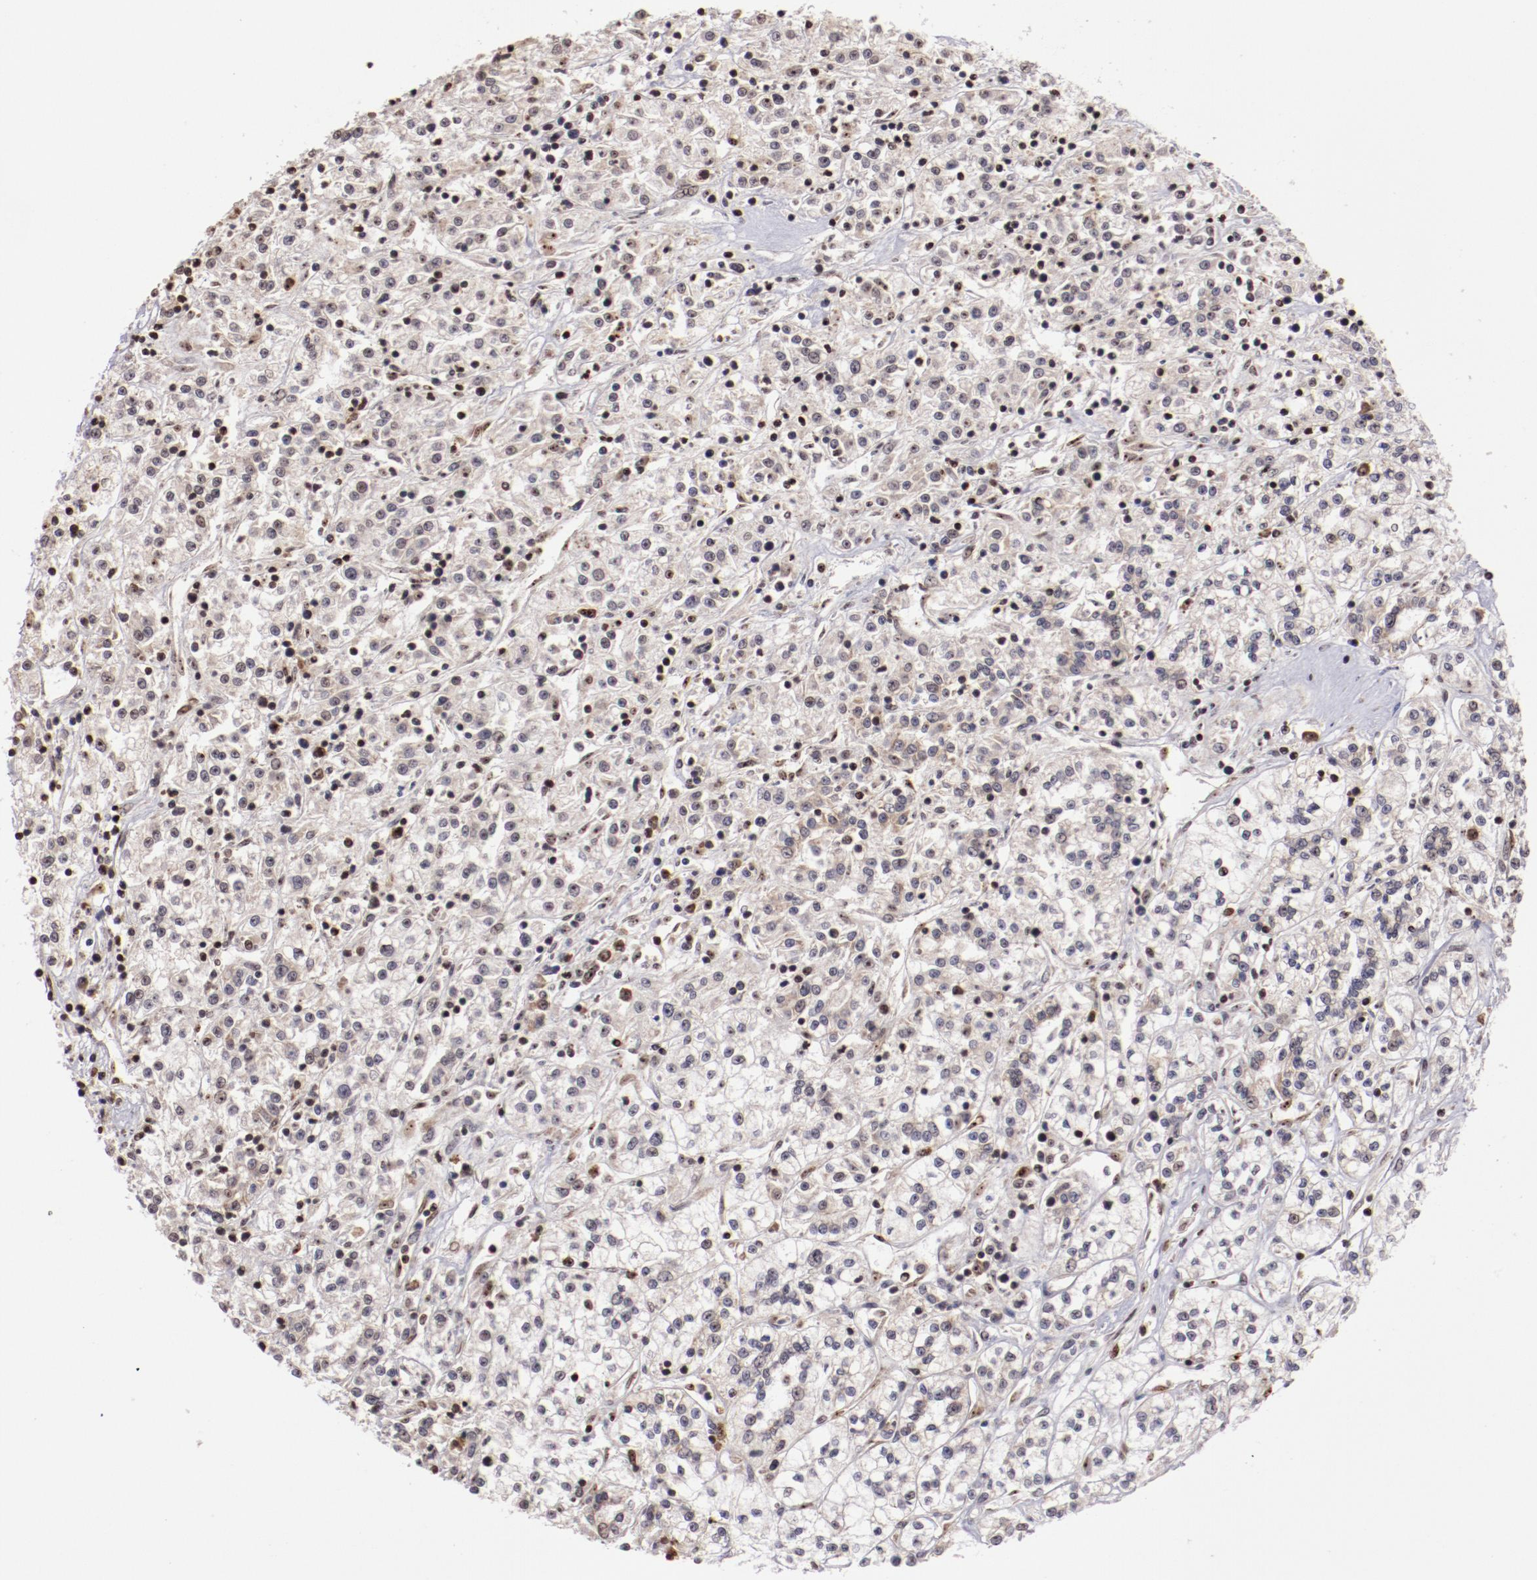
{"staining": {"intensity": "weak", "quantity": "<25%", "location": "cytoplasmic/membranous"}, "tissue": "renal cancer", "cell_type": "Tumor cells", "image_type": "cancer", "snomed": [{"axis": "morphology", "description": "Adenocarcinoma, NOS"}, {"axis": "topography", "description": "Kidney"}], "caption": "Tumor cells are negative for brown protein staining in renal cancer.", "gene": "DDX24", "patient": {"sex": "female", "age": 76}}